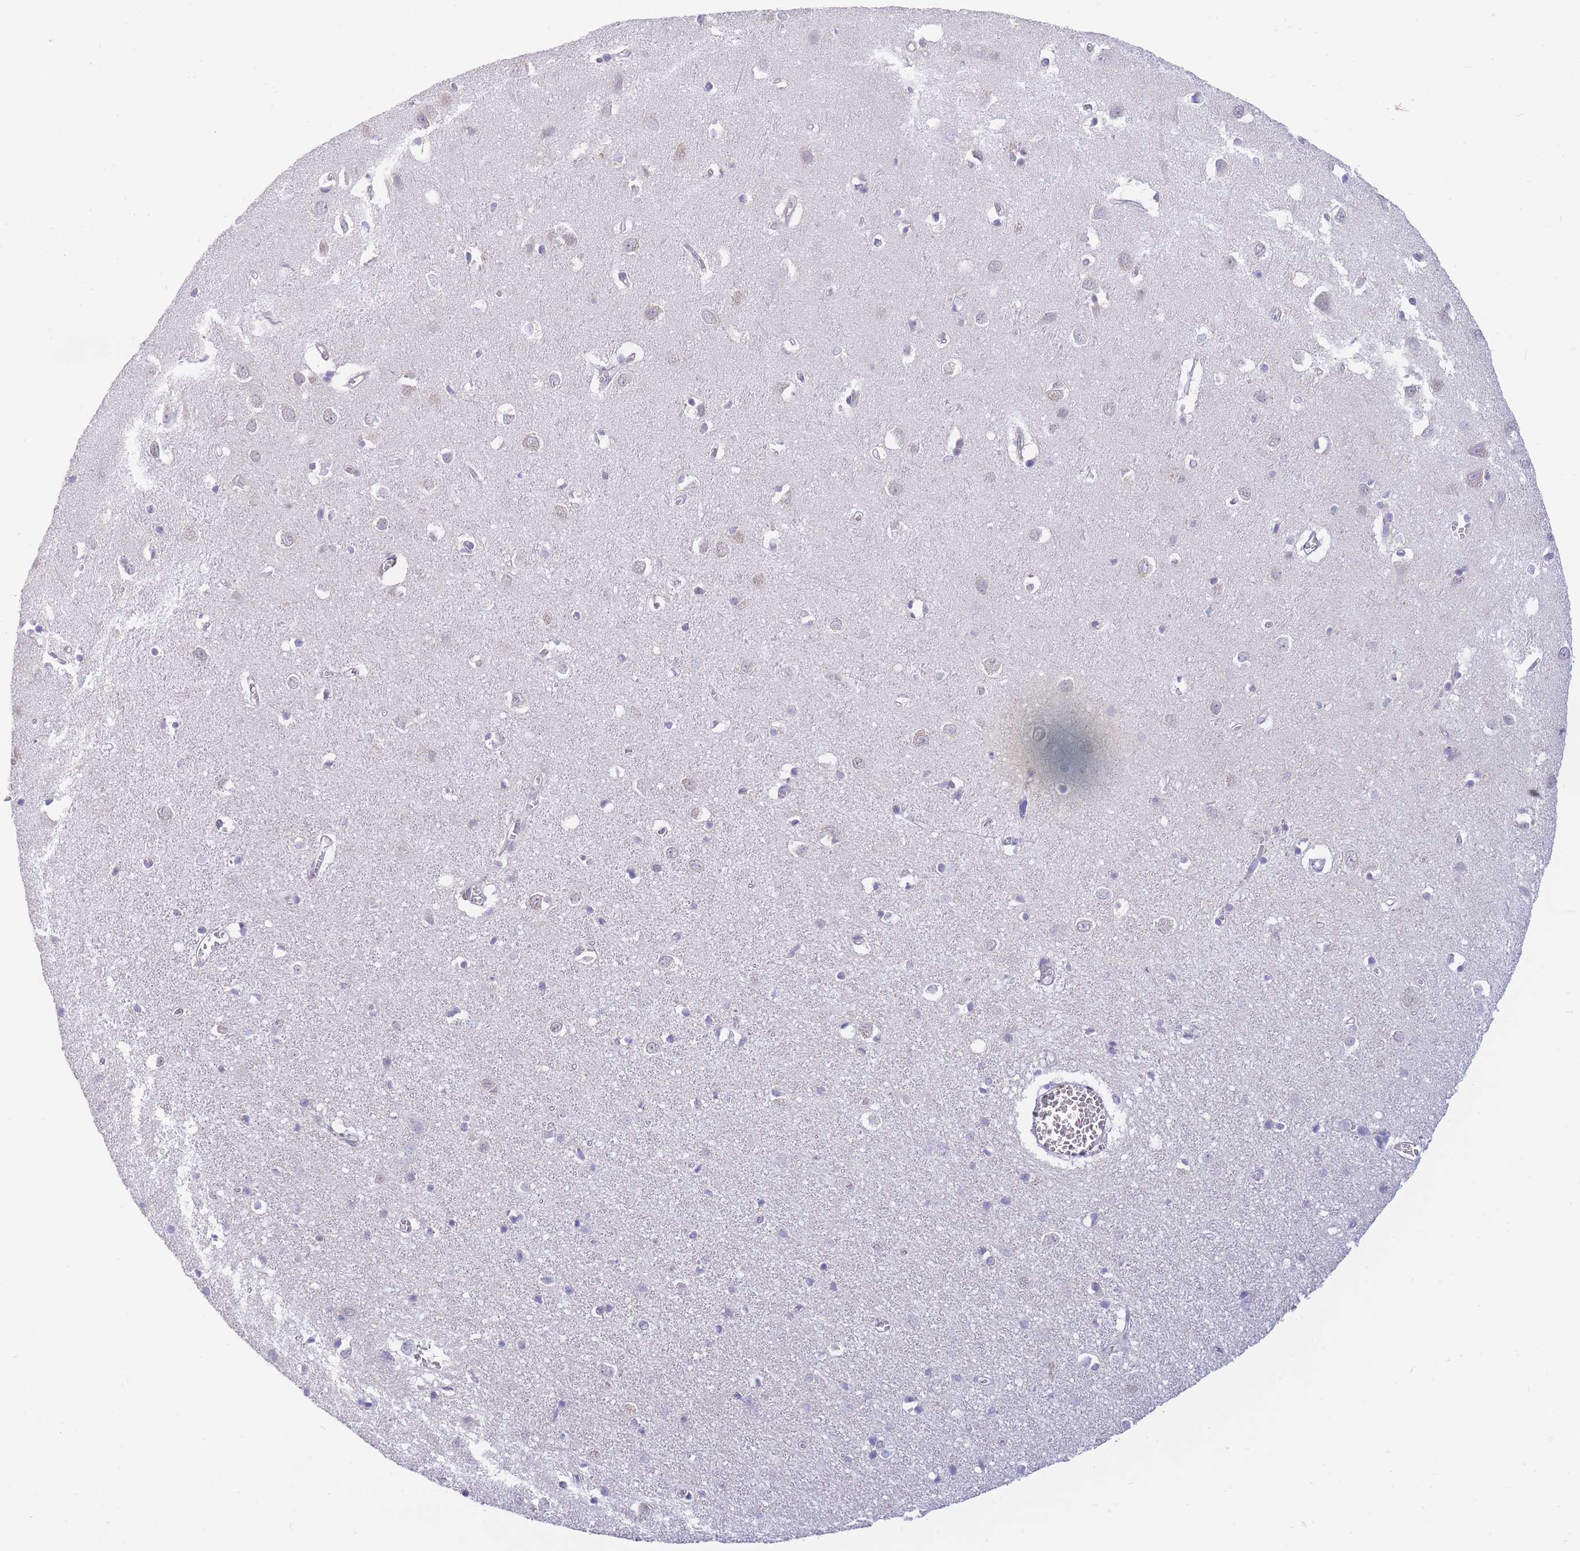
{"staining": {"intensity": "negative", "quantity": "none", "location": "none"}, "tissue": "cerebral cortex", "cell_type": "Endothelial cells", "image_type": "normal", "snomed": [{"axis": "morphology", "description": "Normal tissue, NOS"}, {"axis": "topography", "description": "Cerebral cortex"}], "caption": "This is an immunohistochemistry (IHC) histopathology image of benign human cerebral cortex. There is no positivity in endothelial cells.", "gene": "SUGT1", "patient": {"sex": "female", "age": 64}}